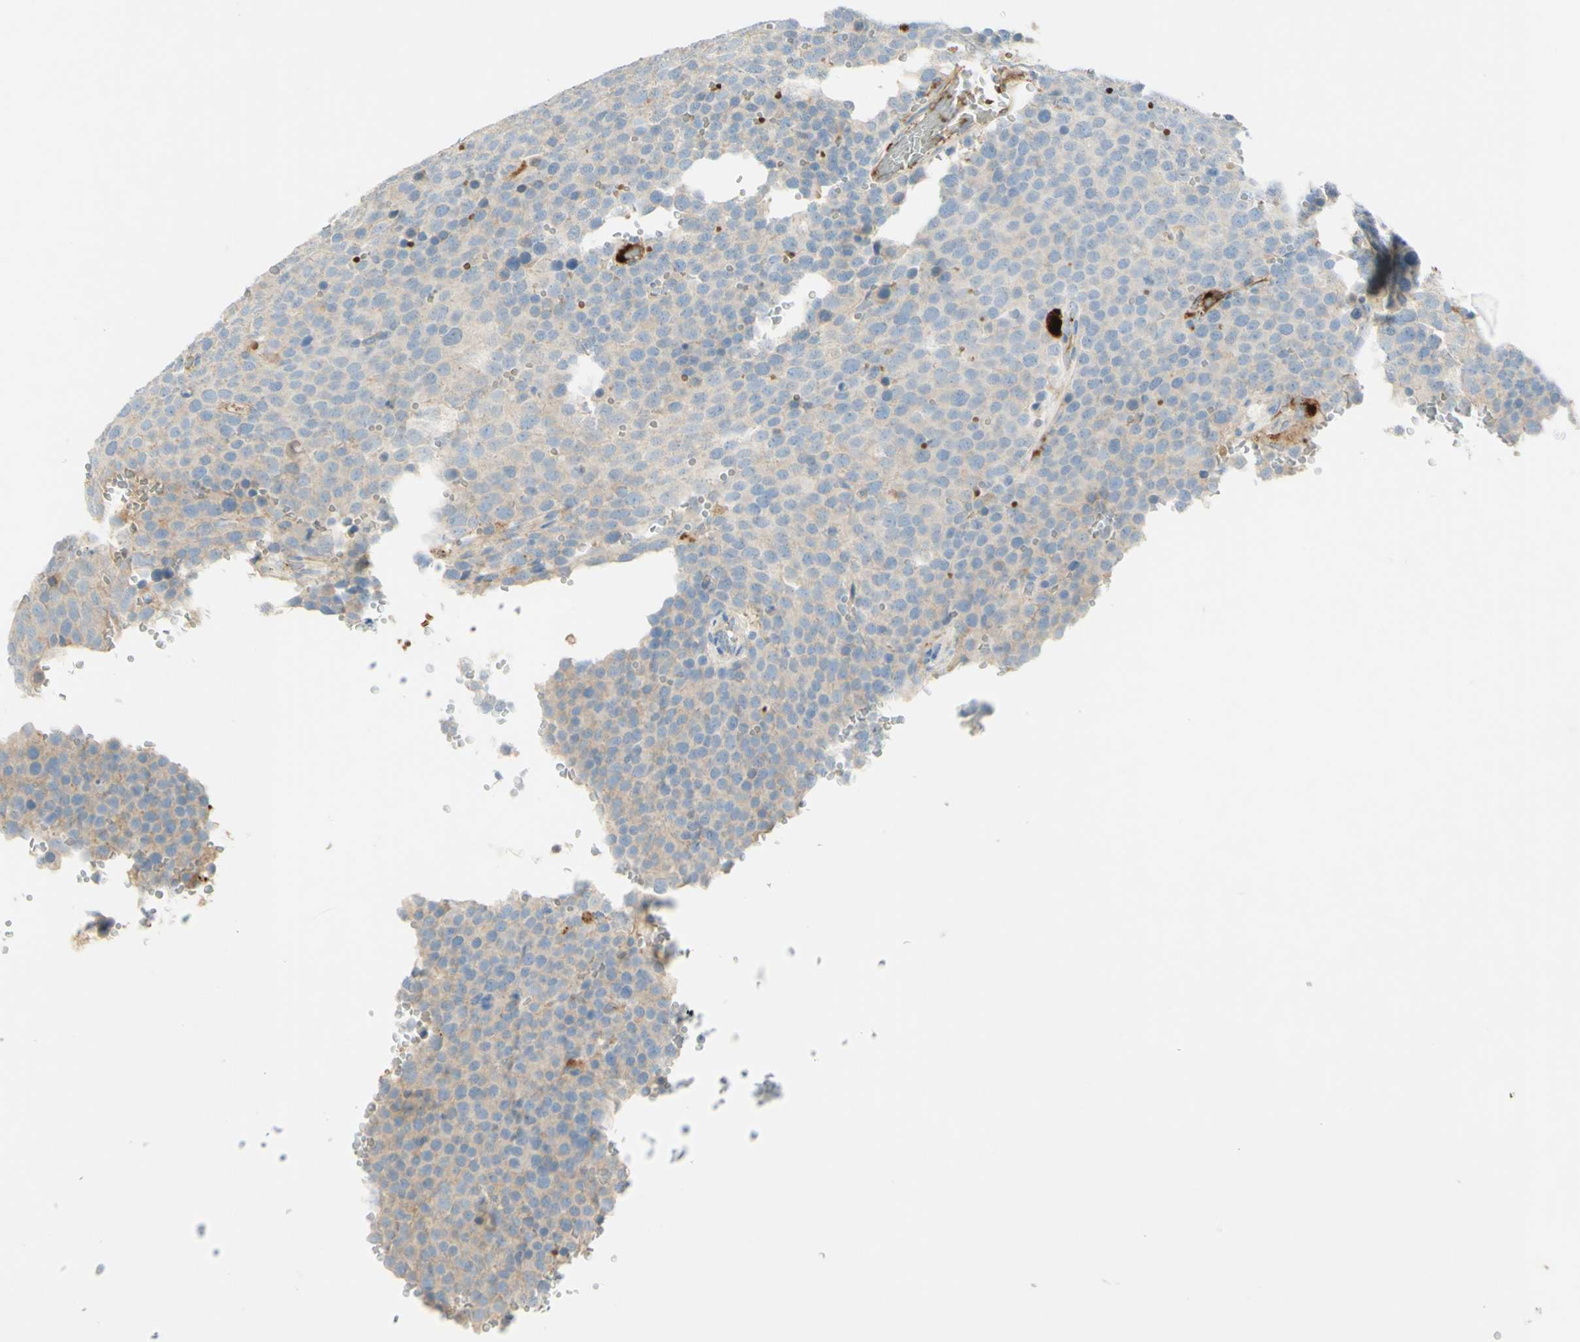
{"staining": {"intensity": "moderate", "quantity": "<25%", "location": "cytoplasmic/membranous"}, "tissue": "testis cancer", "cell_type": "Tumor cells", "image_type": "cancer", "snomed": [{"axis": "morphology", "description": "Seminoma, NOS"}, {"axis": "topography", "description": "Testis"}], "caption": "Seminoma (testis) was stained to show a protein in brown. There is low levels of moderate cytoplasmic/membranous positivity in about <25% of tumor cells. (DAB (3,3'-diaminobenzidine) IHC with brightfield microscopy, high magnification).", "gene": "GAN", "patient": {"sex": "male", "age": 71}}